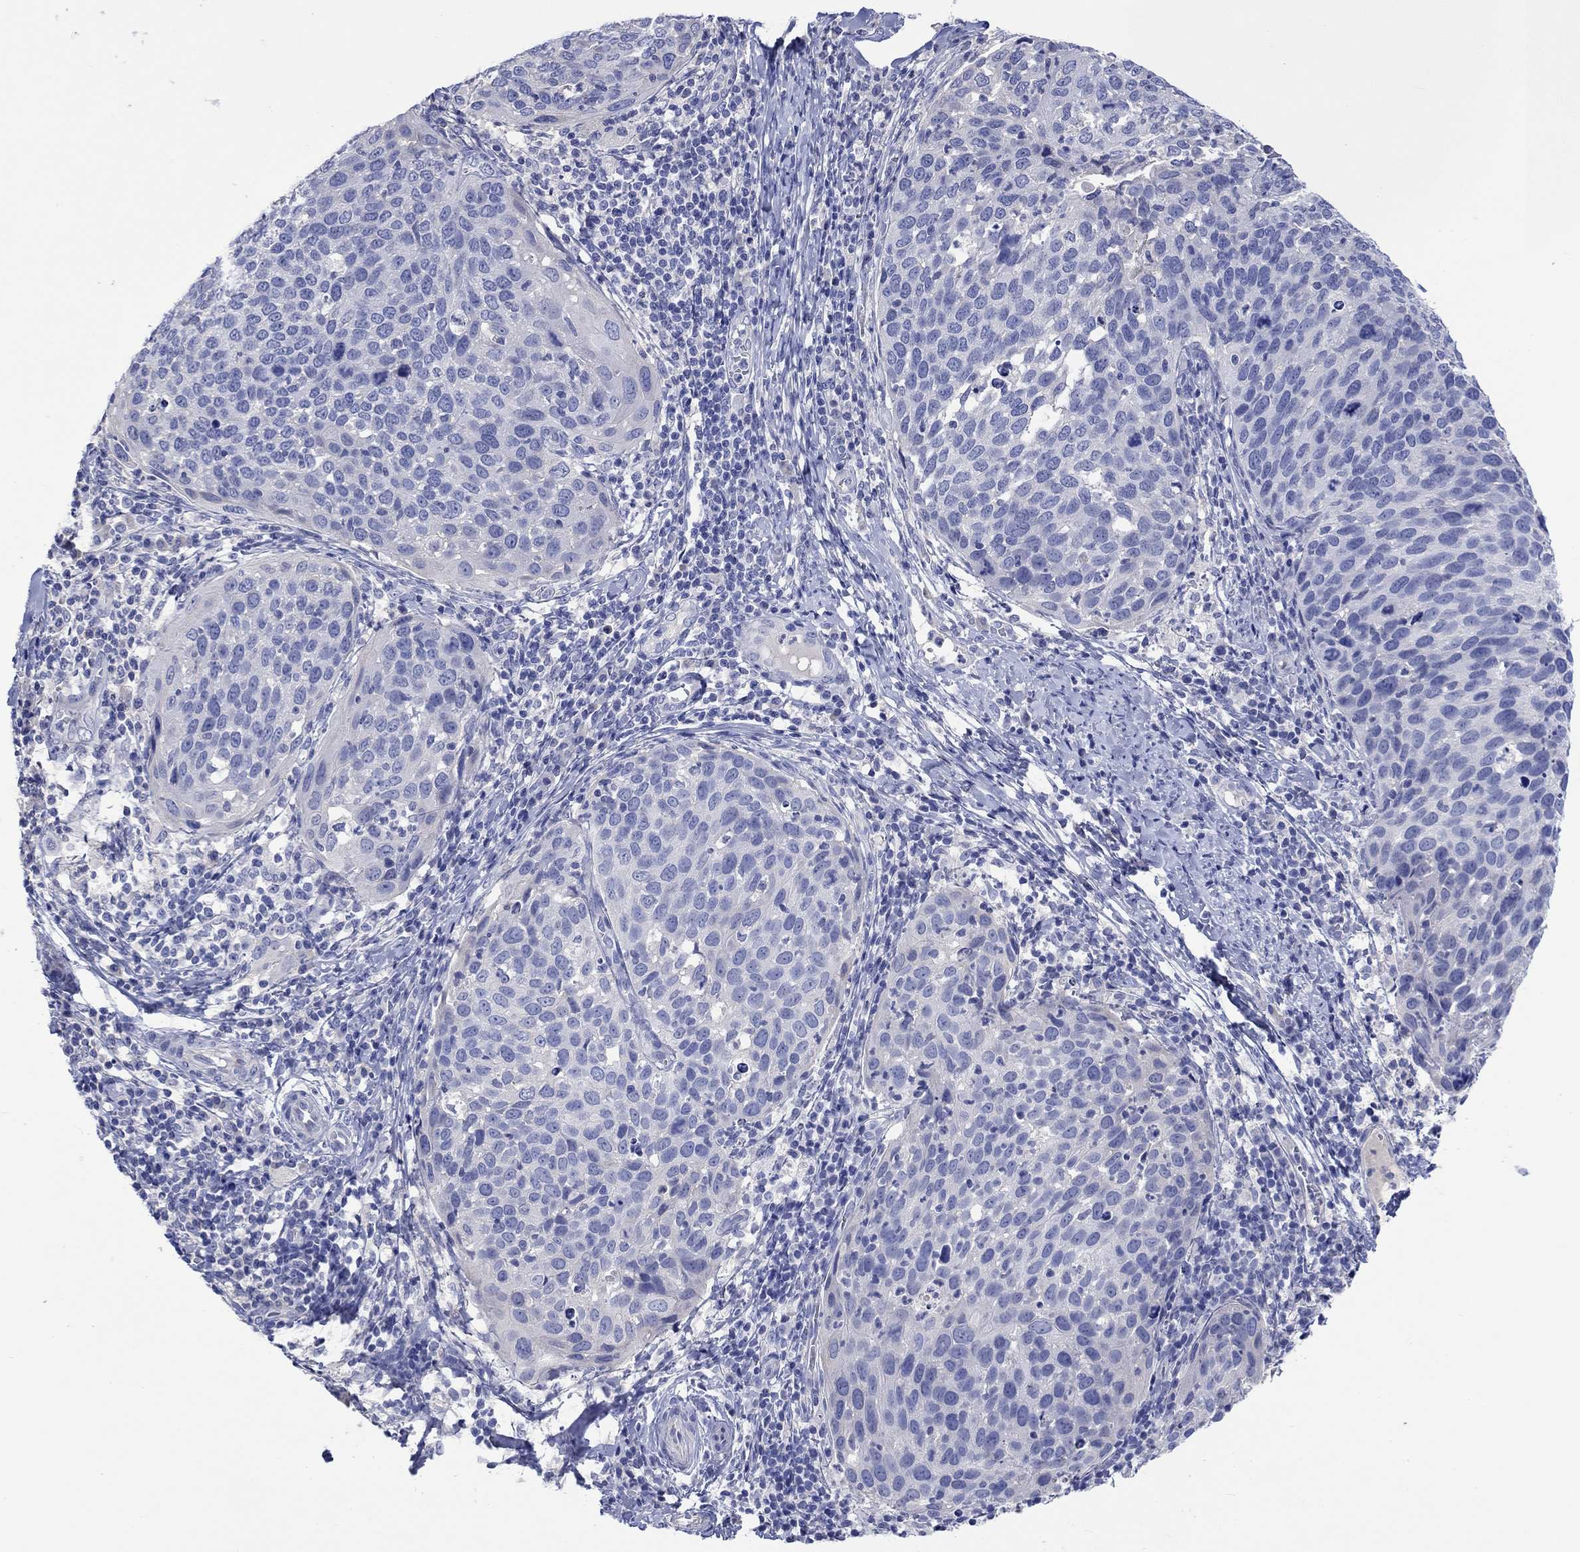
{"staining": {"intensity": "negative", "quantity": "none", "location": "none"}, "tissue": "cervical cancer", "cell_type": "Tumor cells", "image_type": "cancer", "snomed": [{"axis": "morphology", "description": "Squamous cell carcinoma, NOS"}, {"axis": "topography", "description": "Cervix"}], "caption": "Protein analysis of cervical cancer (squamous cell carcinoma) exhibits no significant expression in tumor cells. (Immunohistochemistry, brightfield microscopy, high magnification).", "gene": "TOMM20L", "patient": {"sex": "female", "age": 54}}